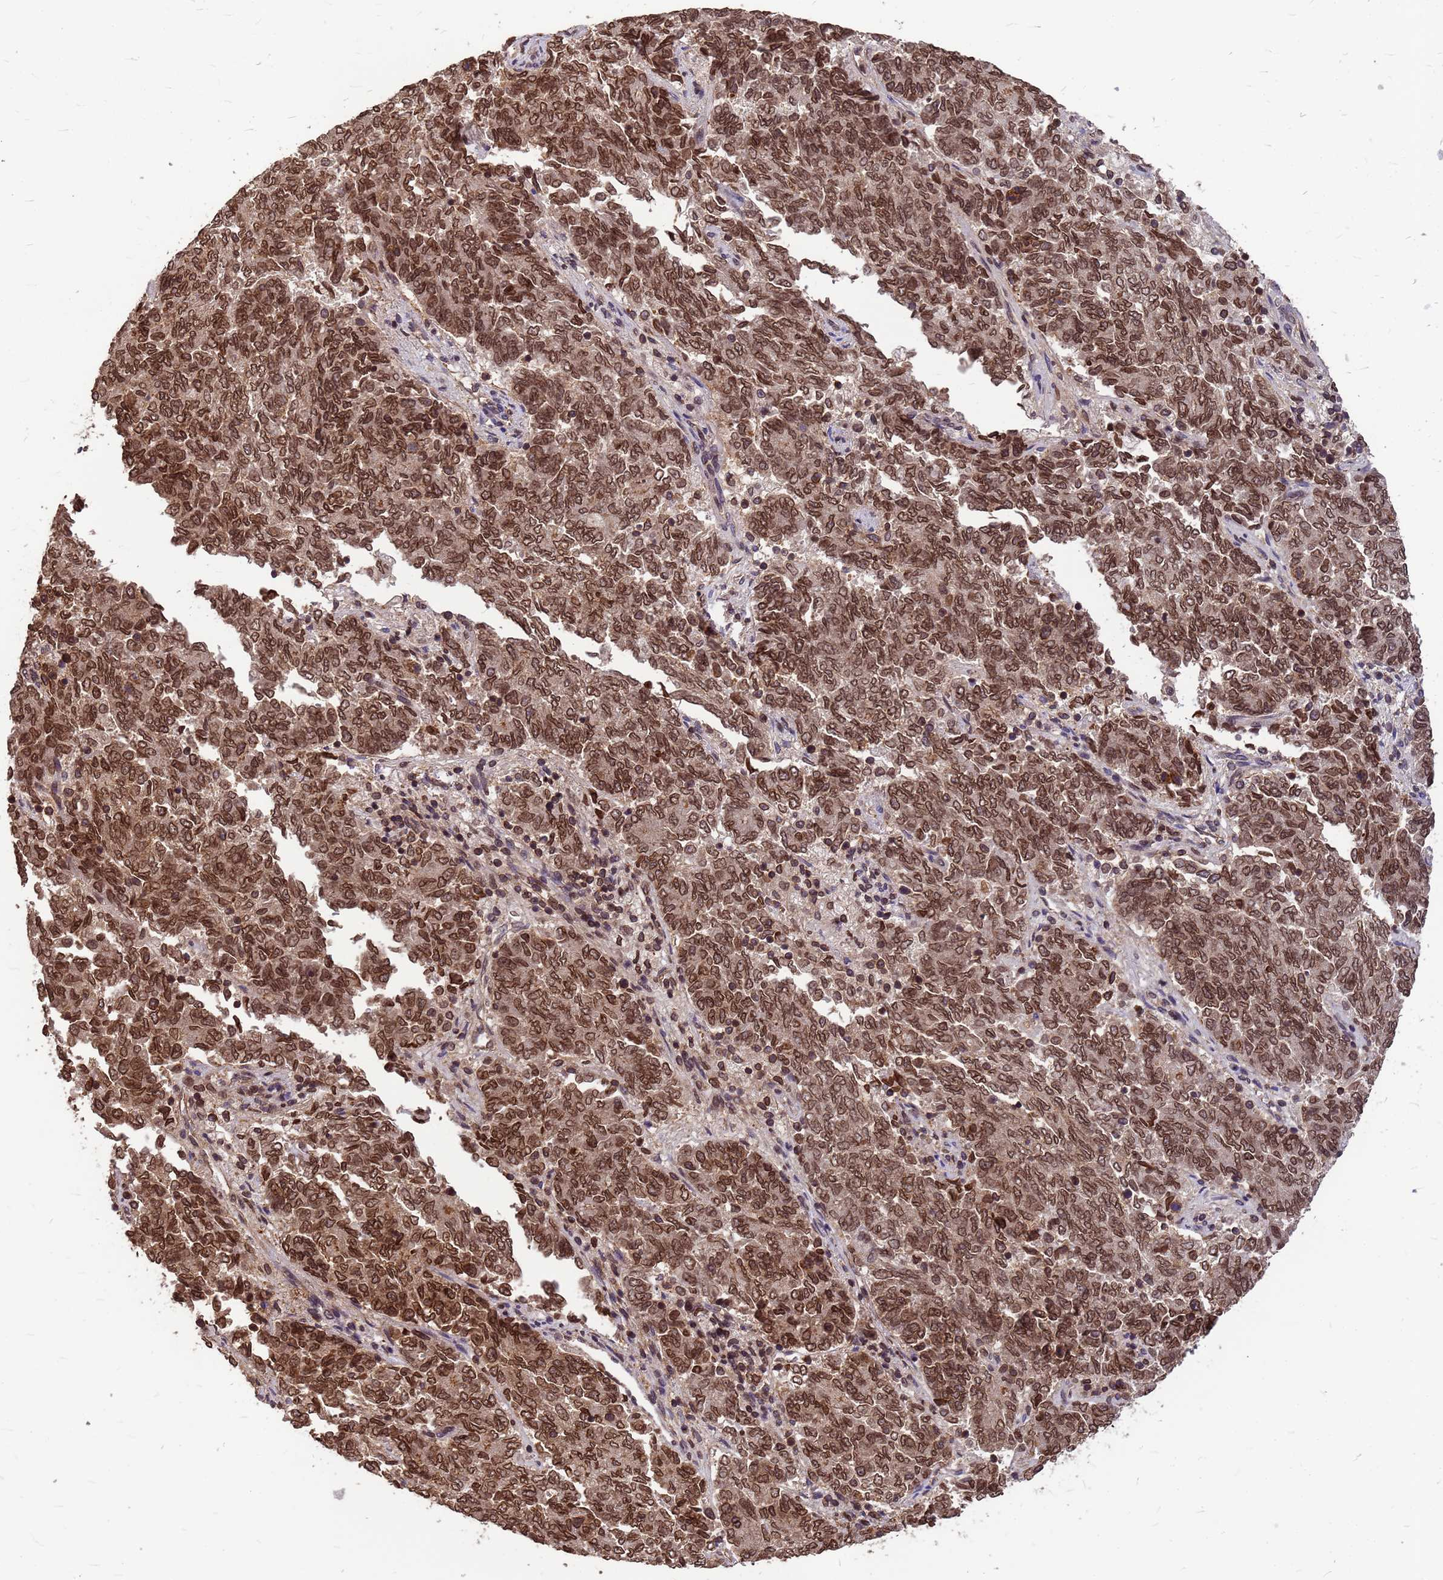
{"staining": {"intensity": "moderate", "quantity": ">75%", "location": "cytoplasmic/membranous,nuclear"}, "tissue": "endometrial cancer", "cell_type": "Tumor cells", "image_type": "cancer", "snomed": [{"axis": "morphology", "description": "Adenocarcinoma, NOS"}, {"axis": "topography", "description": "Endometrium"}], "caption": "Immunohistochemical staining of endometrial cancer (adenocarcinoma) reveals moderate cytoplasmic/membranous and nuclear protein expression in approximately >75% of tumor cells.", "gene": "C1orf35", "patient": {"sex": "female", "age": 80}}